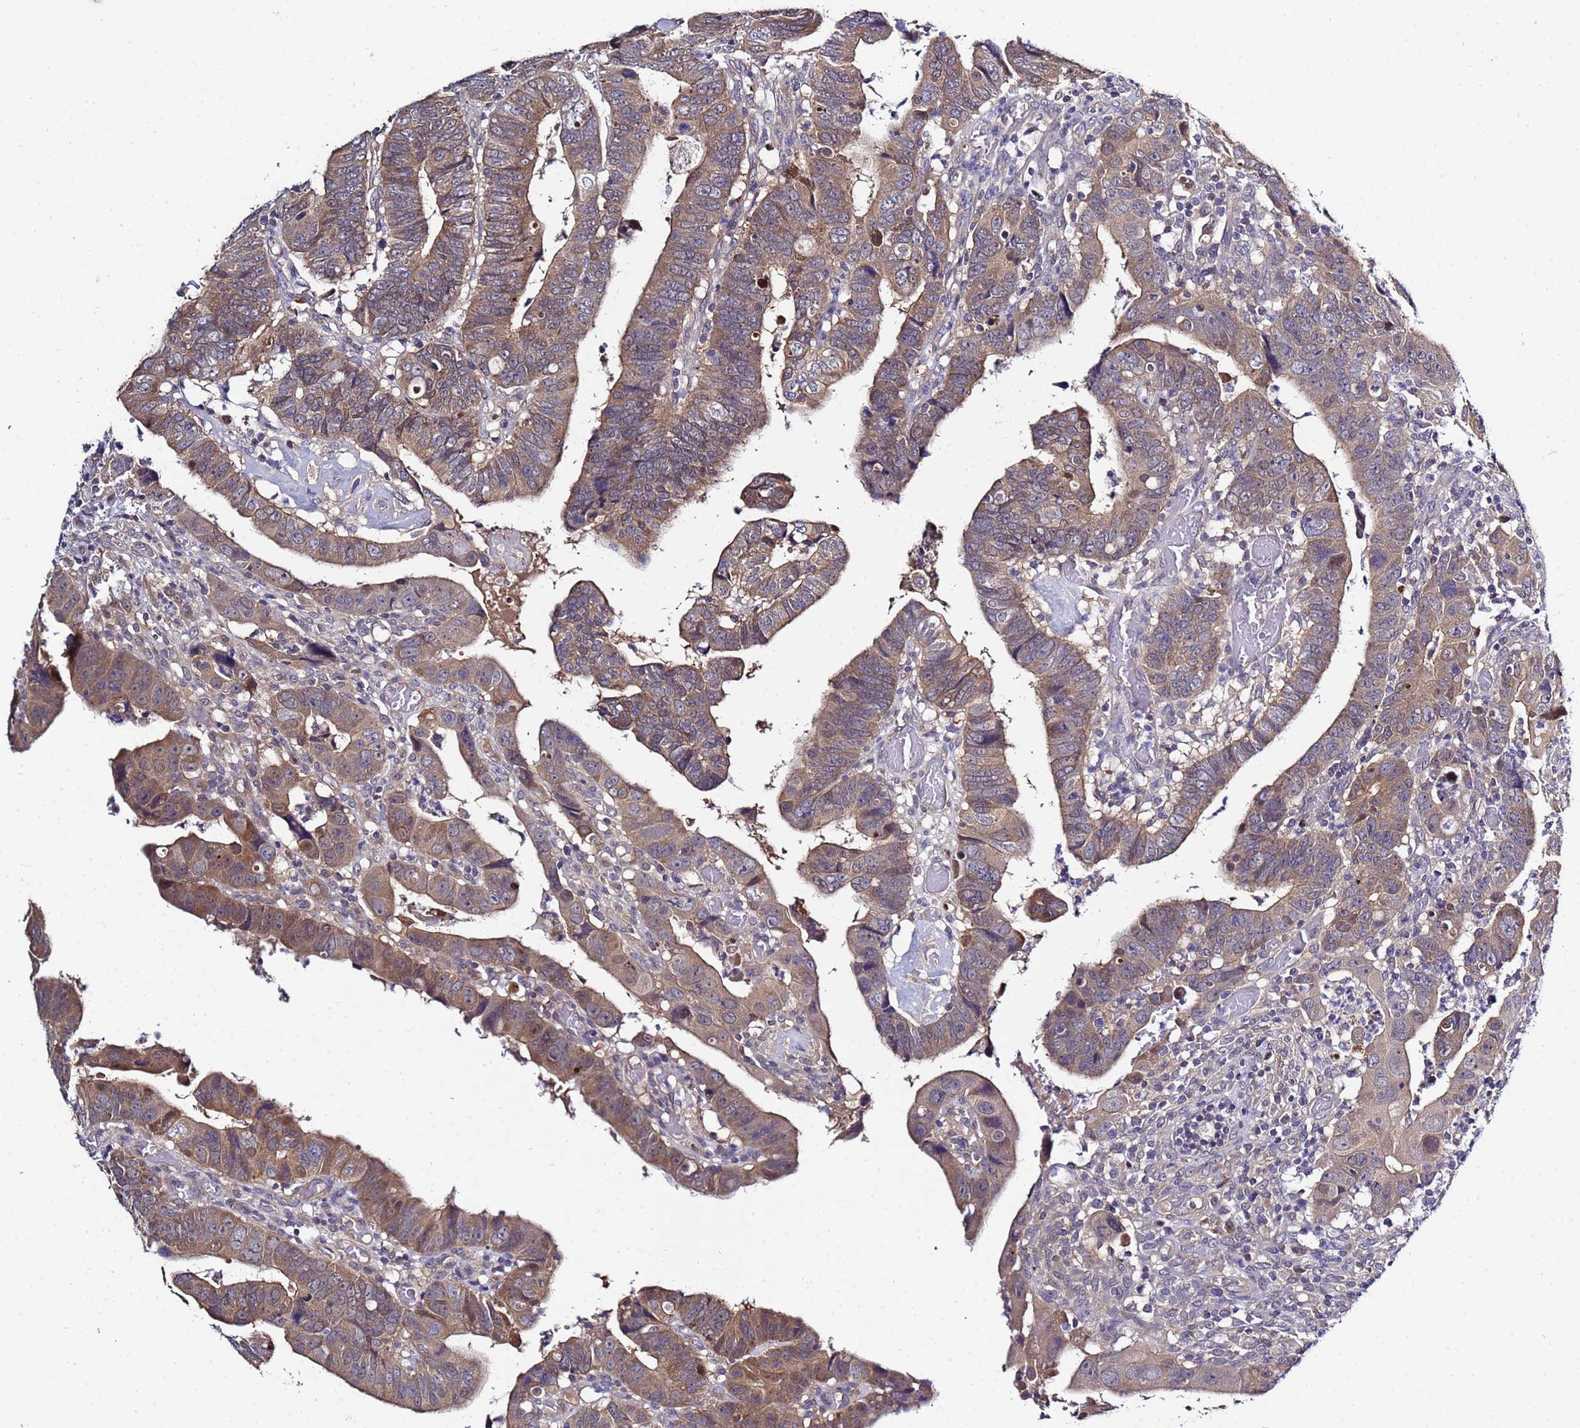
{"staining": {"intensity": "moderate", "quantity": ">75%", "location": "cytoplasmic/membranous"}, "tissue": "colorectal cancer", "cell_type": "Tumor cells", "image_type": "cancer", "snomed": [{"axis": "morphology", "description": "Normal tissue, NOS"}, {"axis": "morphology", "description": "Adenocarcinoma, NOS"}, {"axis": "topography", "description": "Rectum"}], "caption": "Human adenocarcinoma (colorectal) stained with a protein marker demonstrates moderate staining in tumor cells.", "gene": "NAXE", "patient": {"sex": "female", "age": 65}}